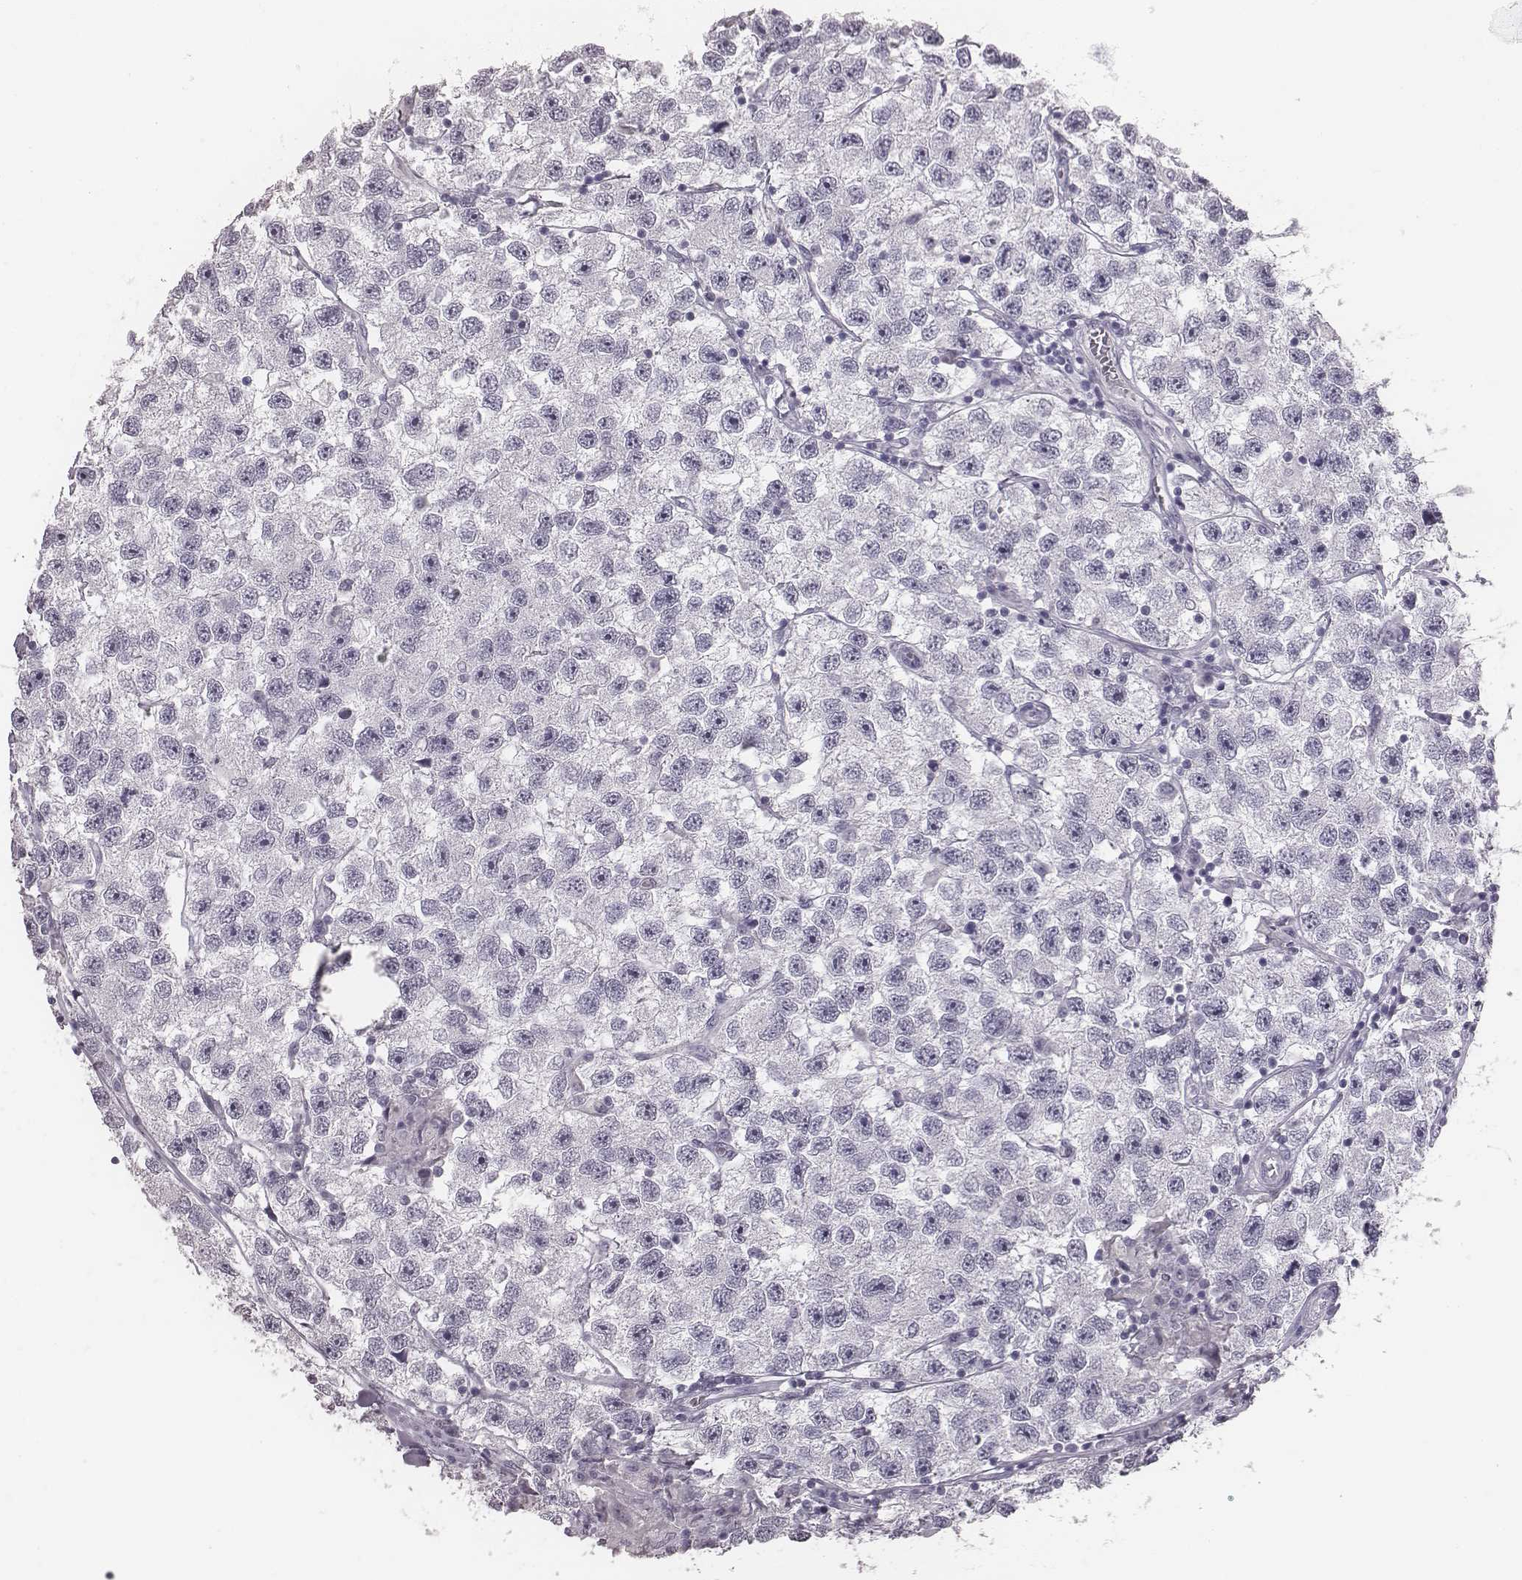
{"staining": {"intensity": "negative", "quantity": "none", "location": "none"}, "tissue": "testis cancer", "cell_type": "Tumor cells", "image_type": "cancer", "snomed": [{"axis": "morphology", "description": "Seminoma, NOS"}, {"axis": "topography", "description": "Testis"}], "caption": "IHC of testis cancer (seminoma) exhibits no positivity in tumor cells.", "gene": "CSHL1", "patient": {"sex": "male", "age": 26}}